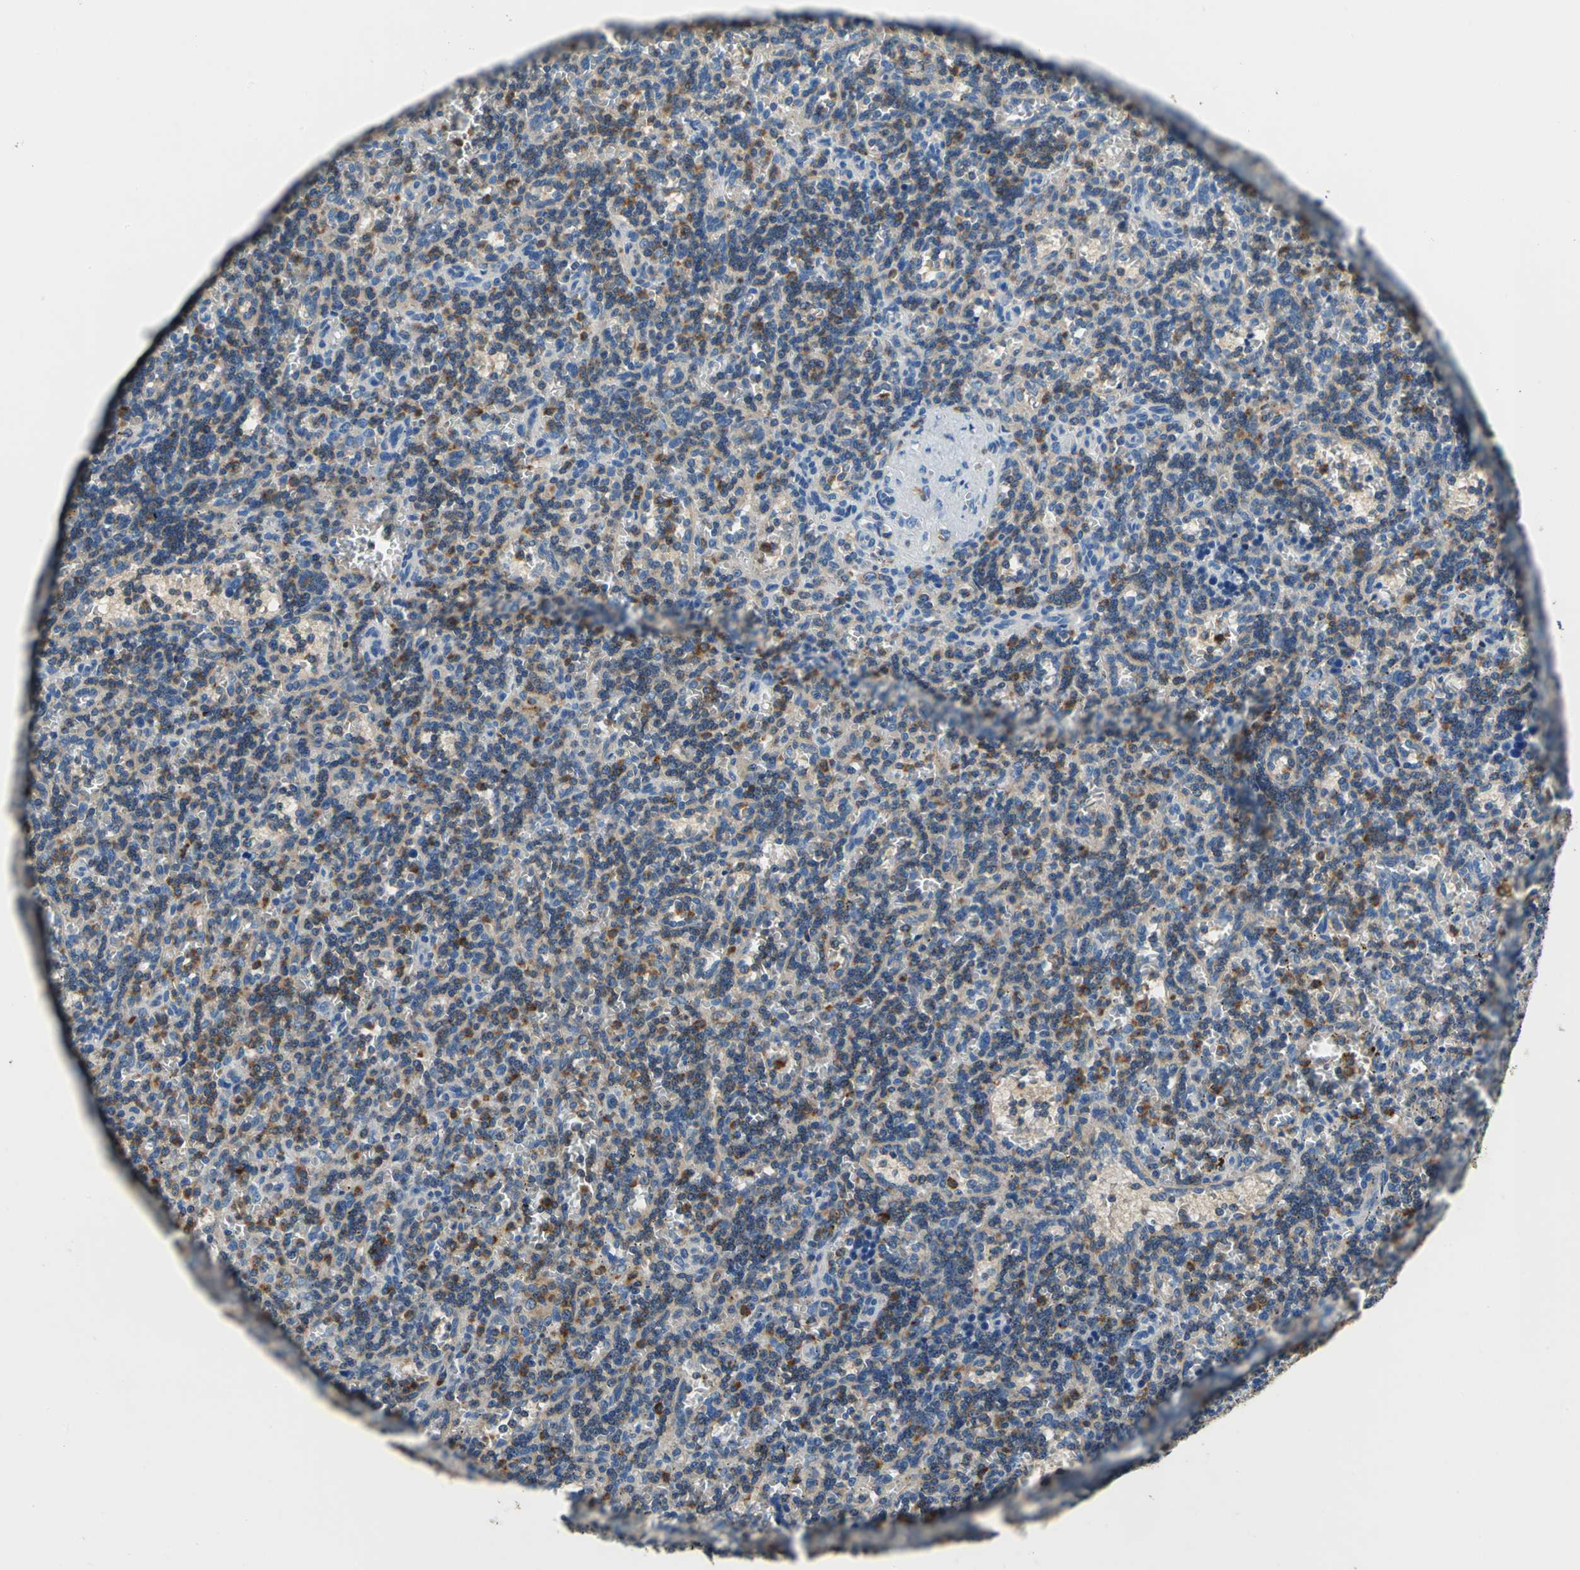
{"staining": {"intensity": "moderate", "quantity": "<25%", "location": "cytoplasmic/membranous"}, "tissue": "lymphoma", "cell_type": "Tumor cells", "image_type": "cancer", "snomed": [{"axis": "morphology", "description": "Malignant lymphoma, non-Hodgkin's type, Low grade"}, {"axis": "topography", "description": "Spleen"}], "caption": "Lymphoma stained with IHC reveals moderate cytoplasmic/membranous positivity in about <25% of tumor cells.", "gene": "SEPTIN6", "patient": {"sex": "male", "age": 73}}